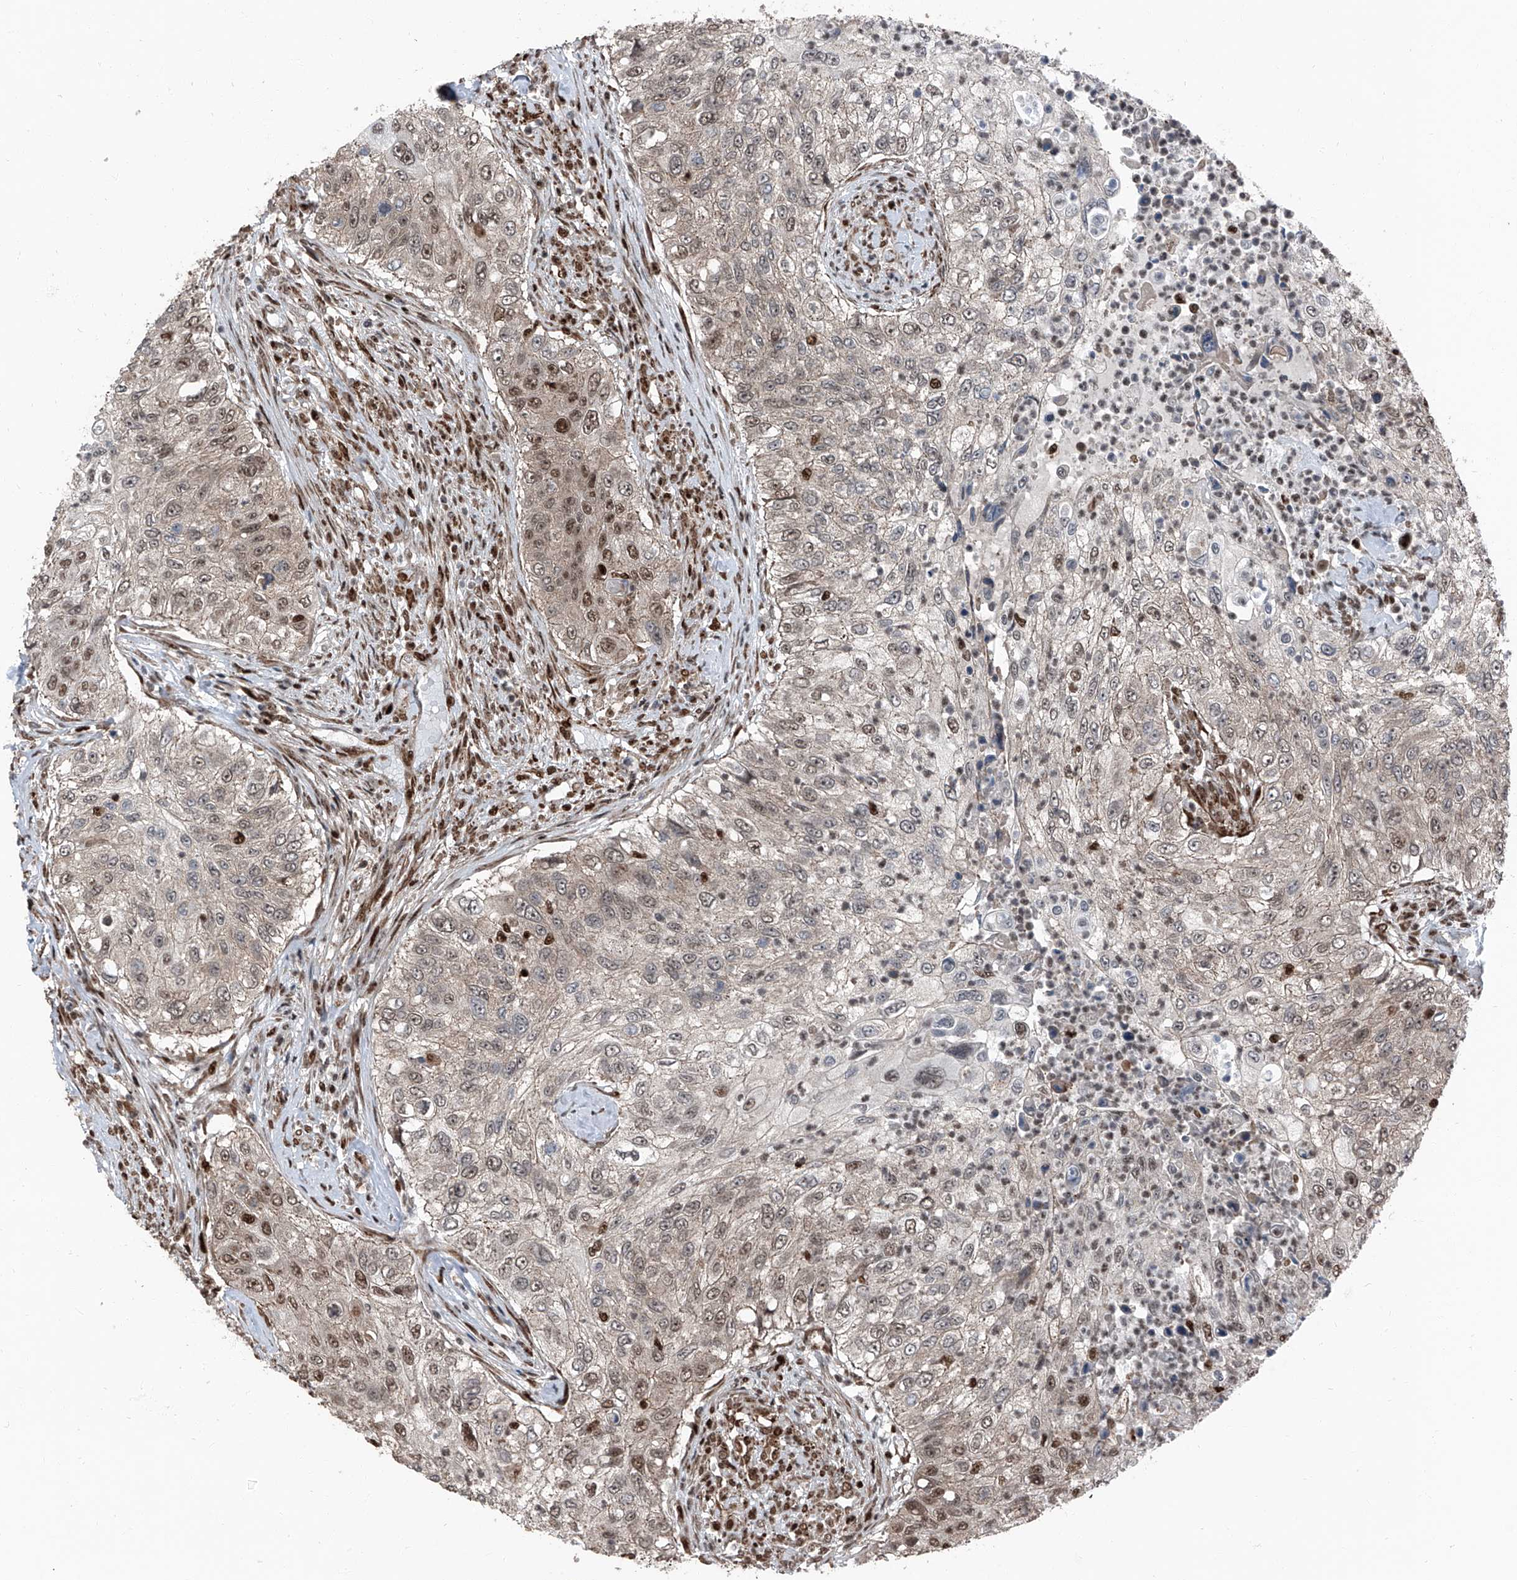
{"staining": {"intensity": "weak", "quantity": "25%-75%", "location": "nuclear"}, "tissue": "urothelial cancer", "cell_type": "Tumor cells", "image_type": "cancer", "snomed": [{"axis": "morphology", "description": "Urothelial carcinoma, High grade"}, {"axis": "topography", "description": "Urinary bladder"}], "caption": "About 25%-75% of tumor cells in human urothelial cancer show weak nuclear protein positivity as visualized by brown immunohistochemical staining.", "gene": "FKBP5", "patient": {"sex": "female", "age": 60}}